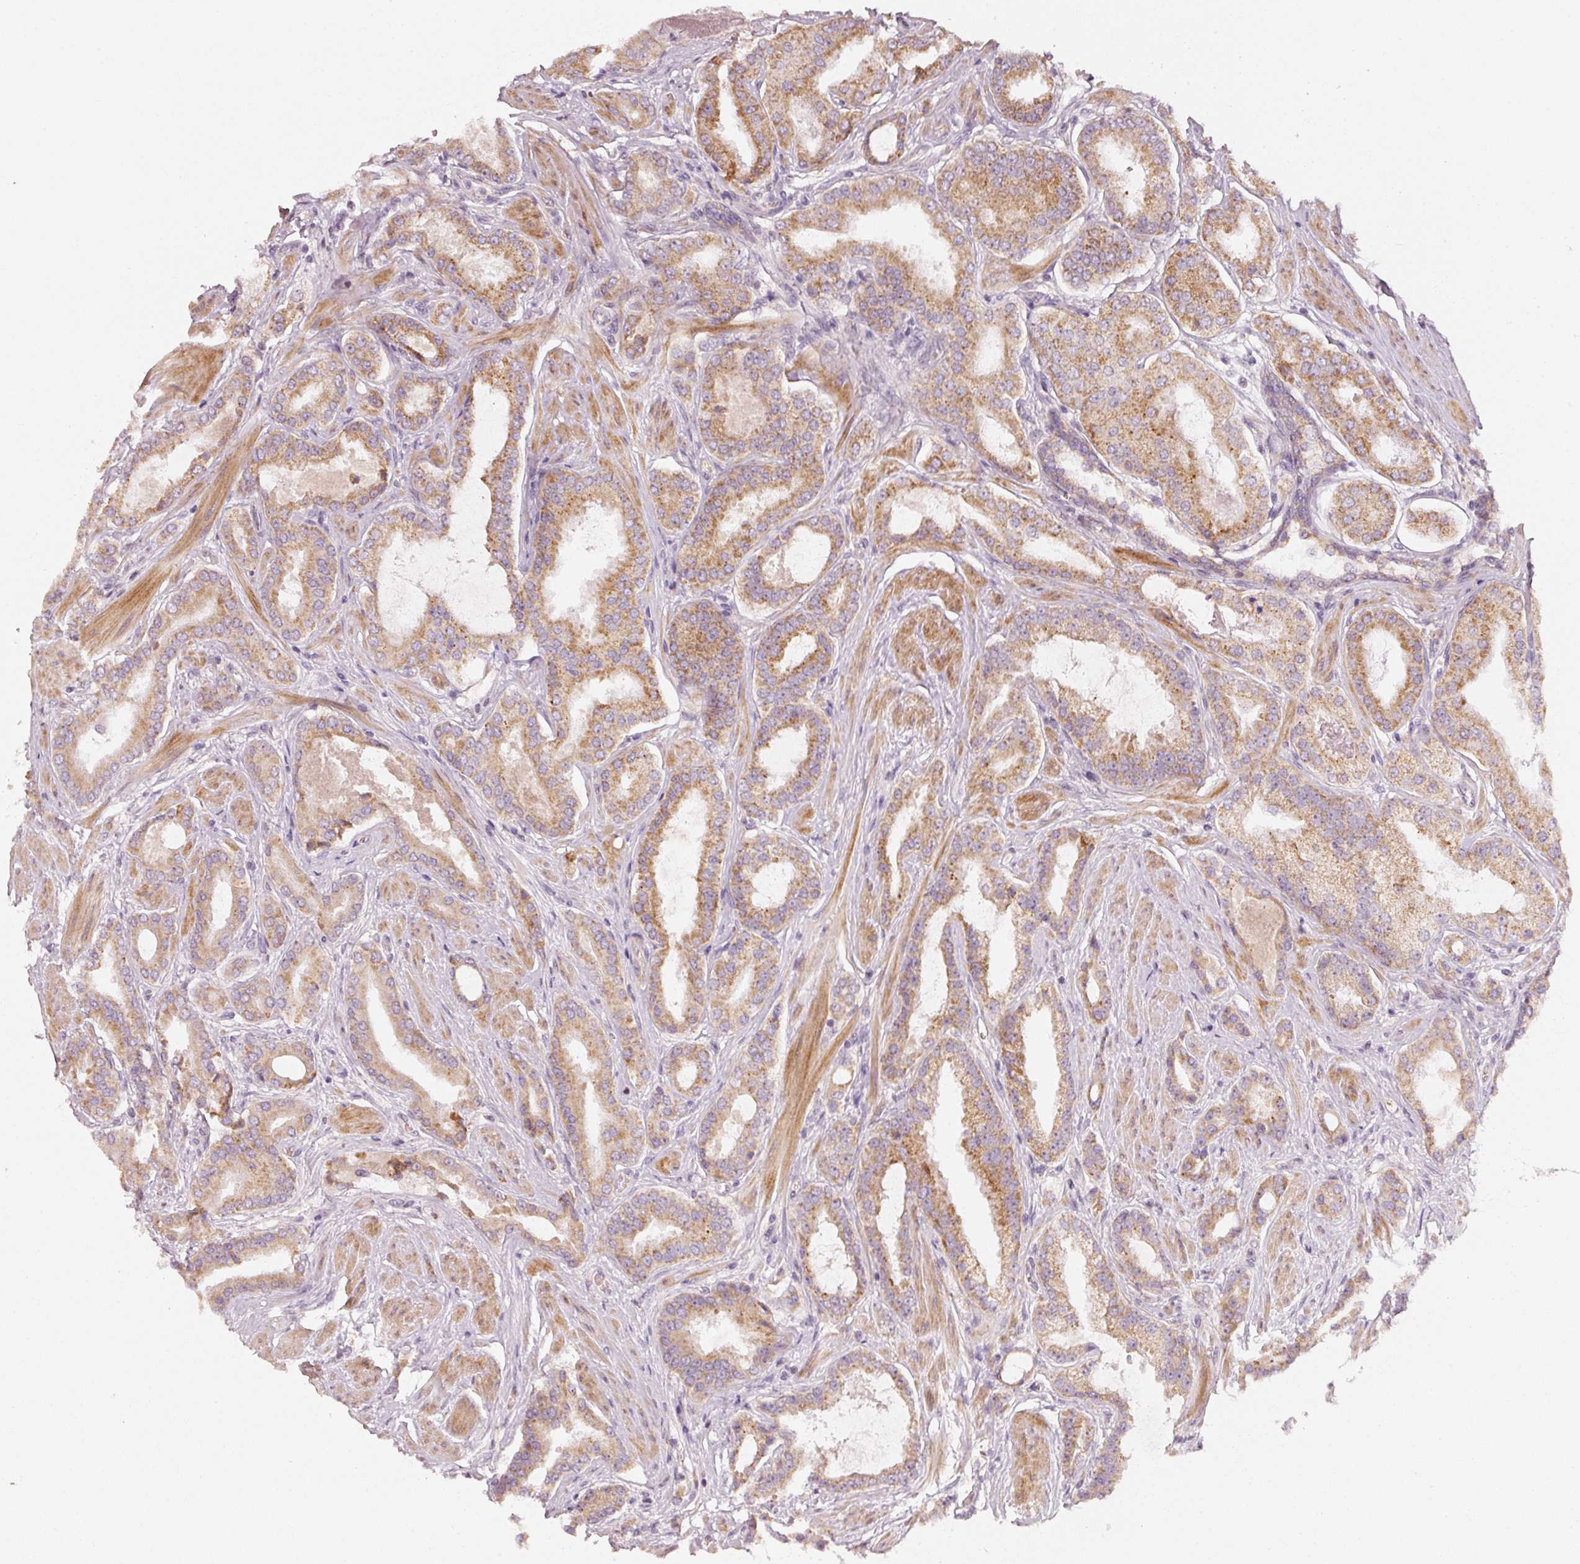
{"staining": {"intensity": "moderate", "quantity": ">75%", "location": "cytoplasmic/membranous"}, "tissue": "prostate cancer", "cell_type": "Tumor cells", "image_type": "cancer", "snomed": [{"axis": "morphology", "description": "Adenocarcinoma, Low grade"}, {"axis": "topography", "description": "Prostate"}], "caption": "This micrograph reveals immunohistochemistry (IHC) staining of human prostate adenocarcinoma (low-grade), with medium moderate cytoplasmic/membranous staining in about >75% of tumor cells.", "gene": "ARHGAP22", "patient": {"sex": "male", "age": 42}}